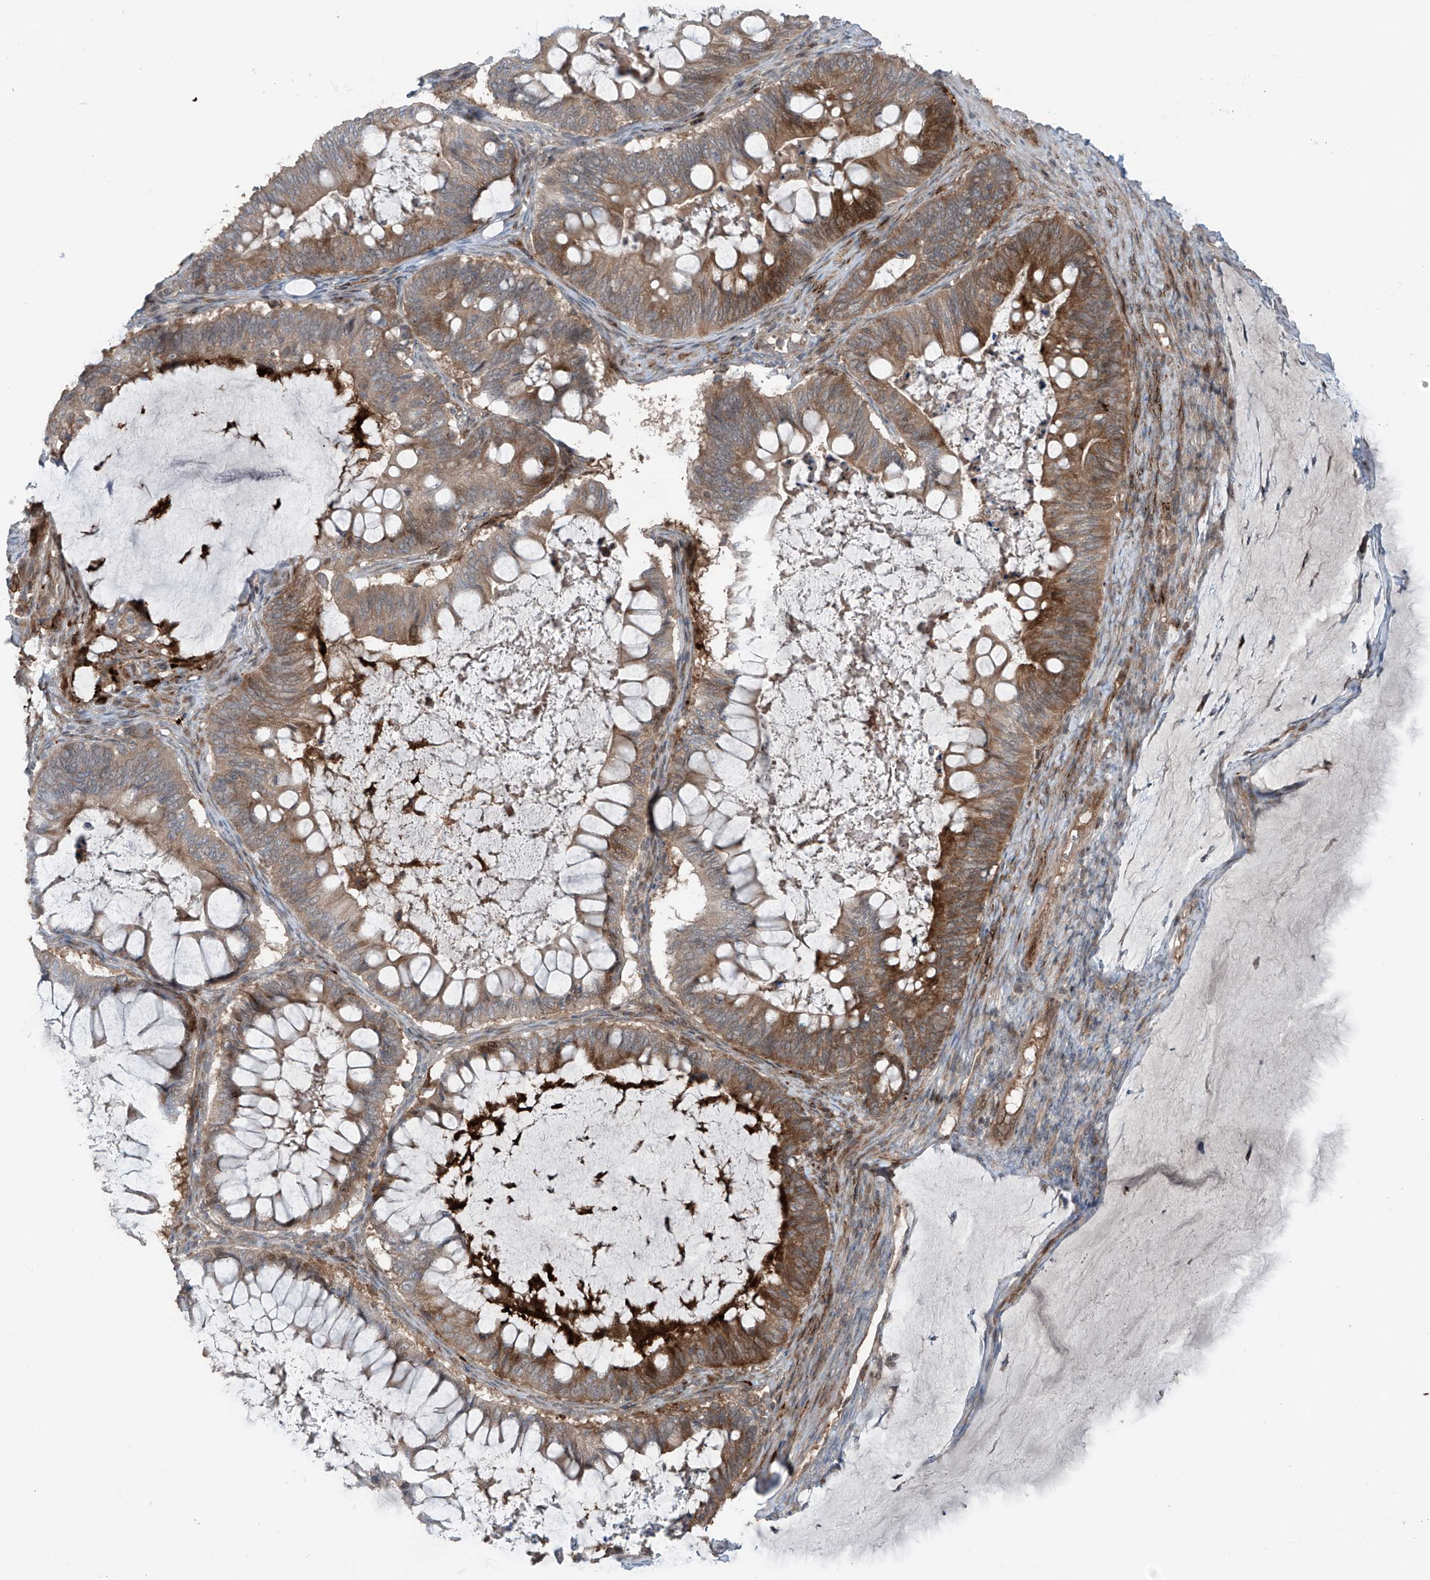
{"staining": {"intensity": "moderate", "quantity": ">75%", "location": "cytoplasmic/membranous"}, "tissue": "ovarian cancer", "cell_type": "Tumor cells", "image_type": "cancer", "snomed": [{"axis": "morphology", "description": "Cystadenocarcinoma, mucinous, NOS"}, {"axis": "topography", "description": "Ovary"}], "caption": "Ovarian cancer (mucinous cystadenocarcinoma) tissue shows moderate cytoplasmic/membranous expression in approximately >75% of tumor cells (DAB IHC, brown staining for protein, blue staining for nuclei).", "gene": "SAMD3", "patient": {"sex": "female", "age": 61}}